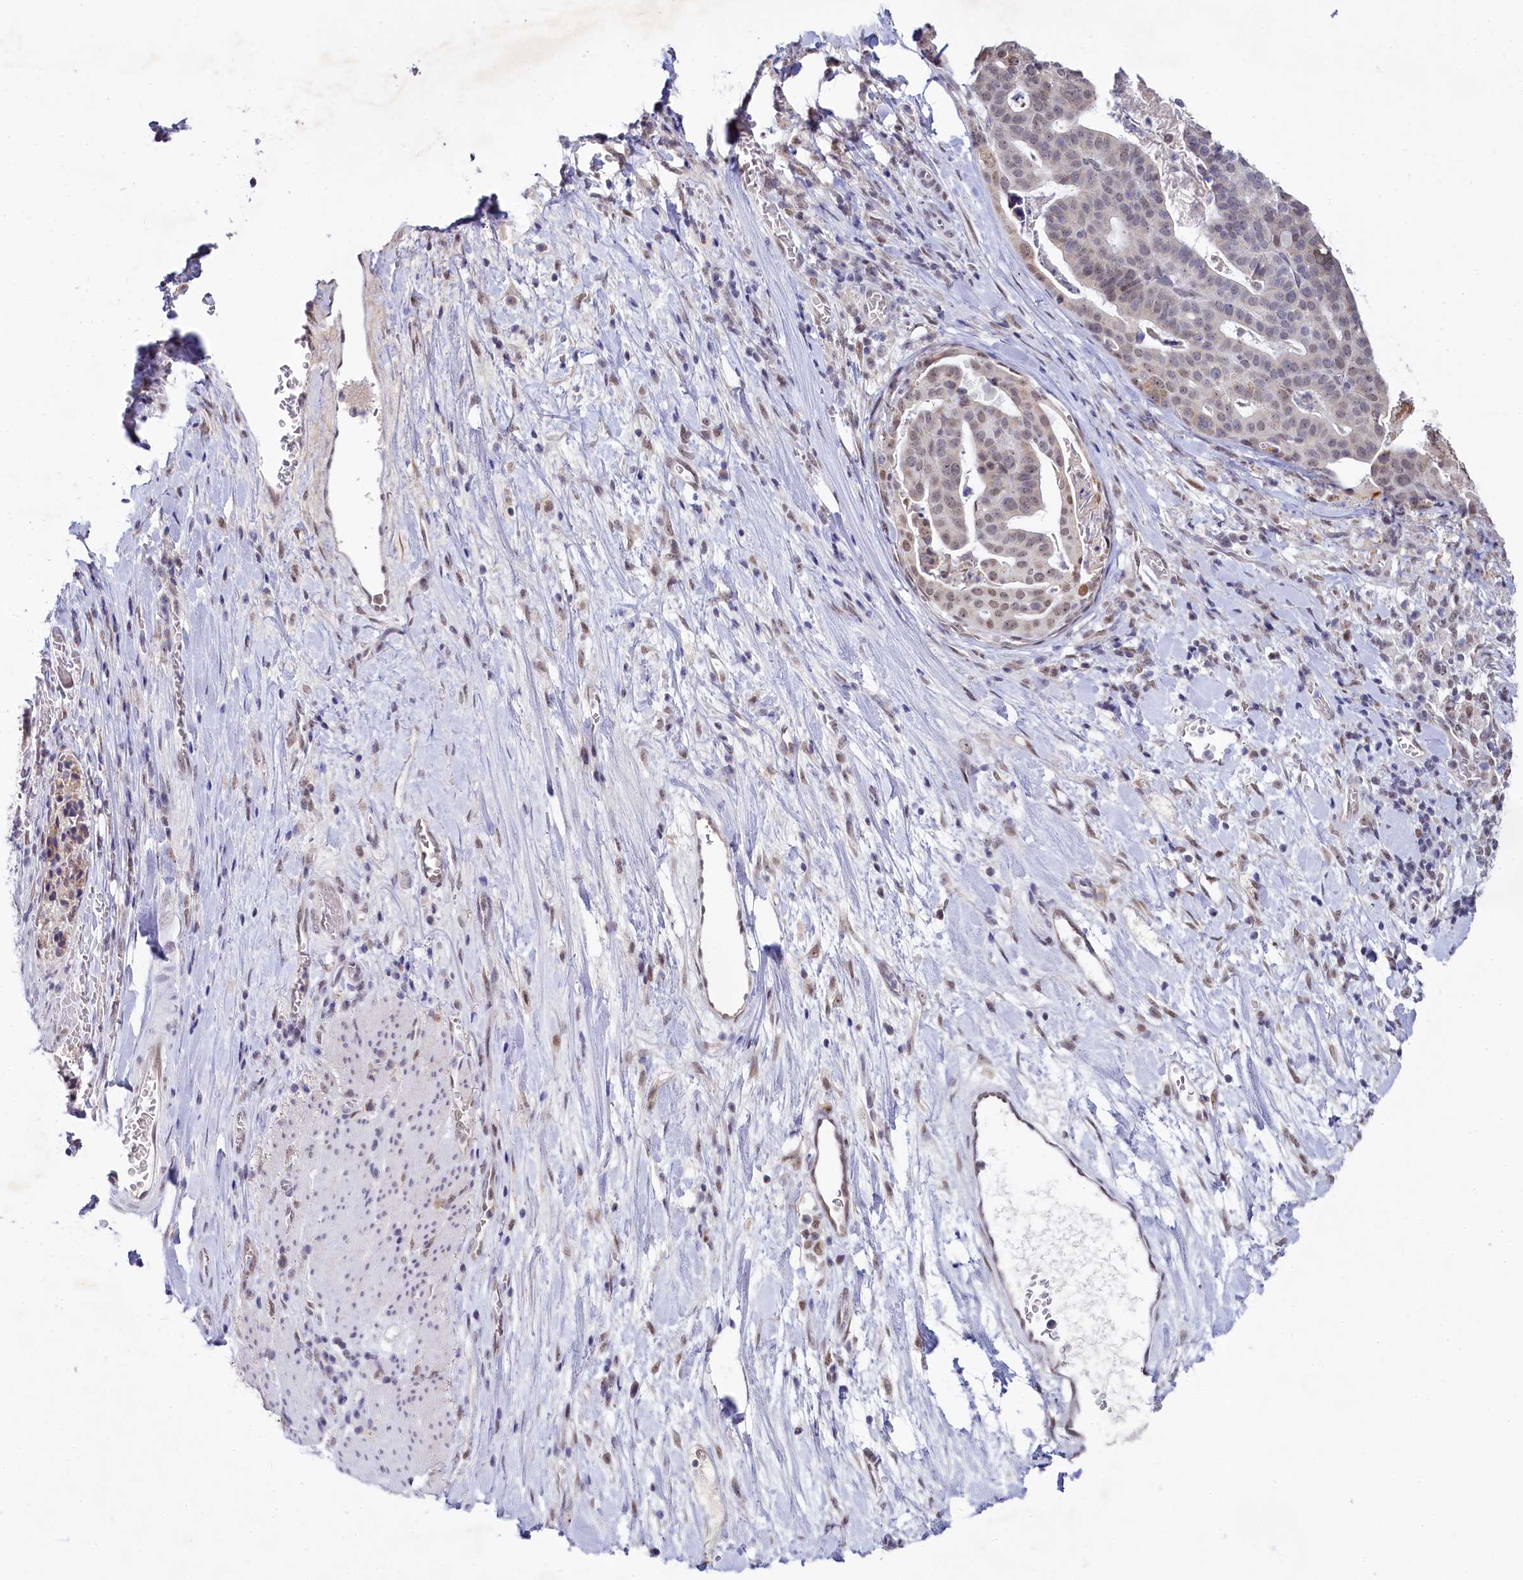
{"staining": {"intensity": "weak", "quantity": "<25%", "location": "nuclear"}, "tissue": "stomach cancer", "cell_type": "Tumor cells", "image_type": "cancer", "snomed": [{"axis": "morphology", "description": "Adenocarcinoma, NOS"}, {"axis": "topography", "description": "Stomach"}], "caption": "Image shows no significant protein staining in tumor cells of stomach cancer (adenocarcinoma). Nuclei are stained in blue.", "gene": "PPHLN1", "patient": {"sex": "male", "age": 48}}